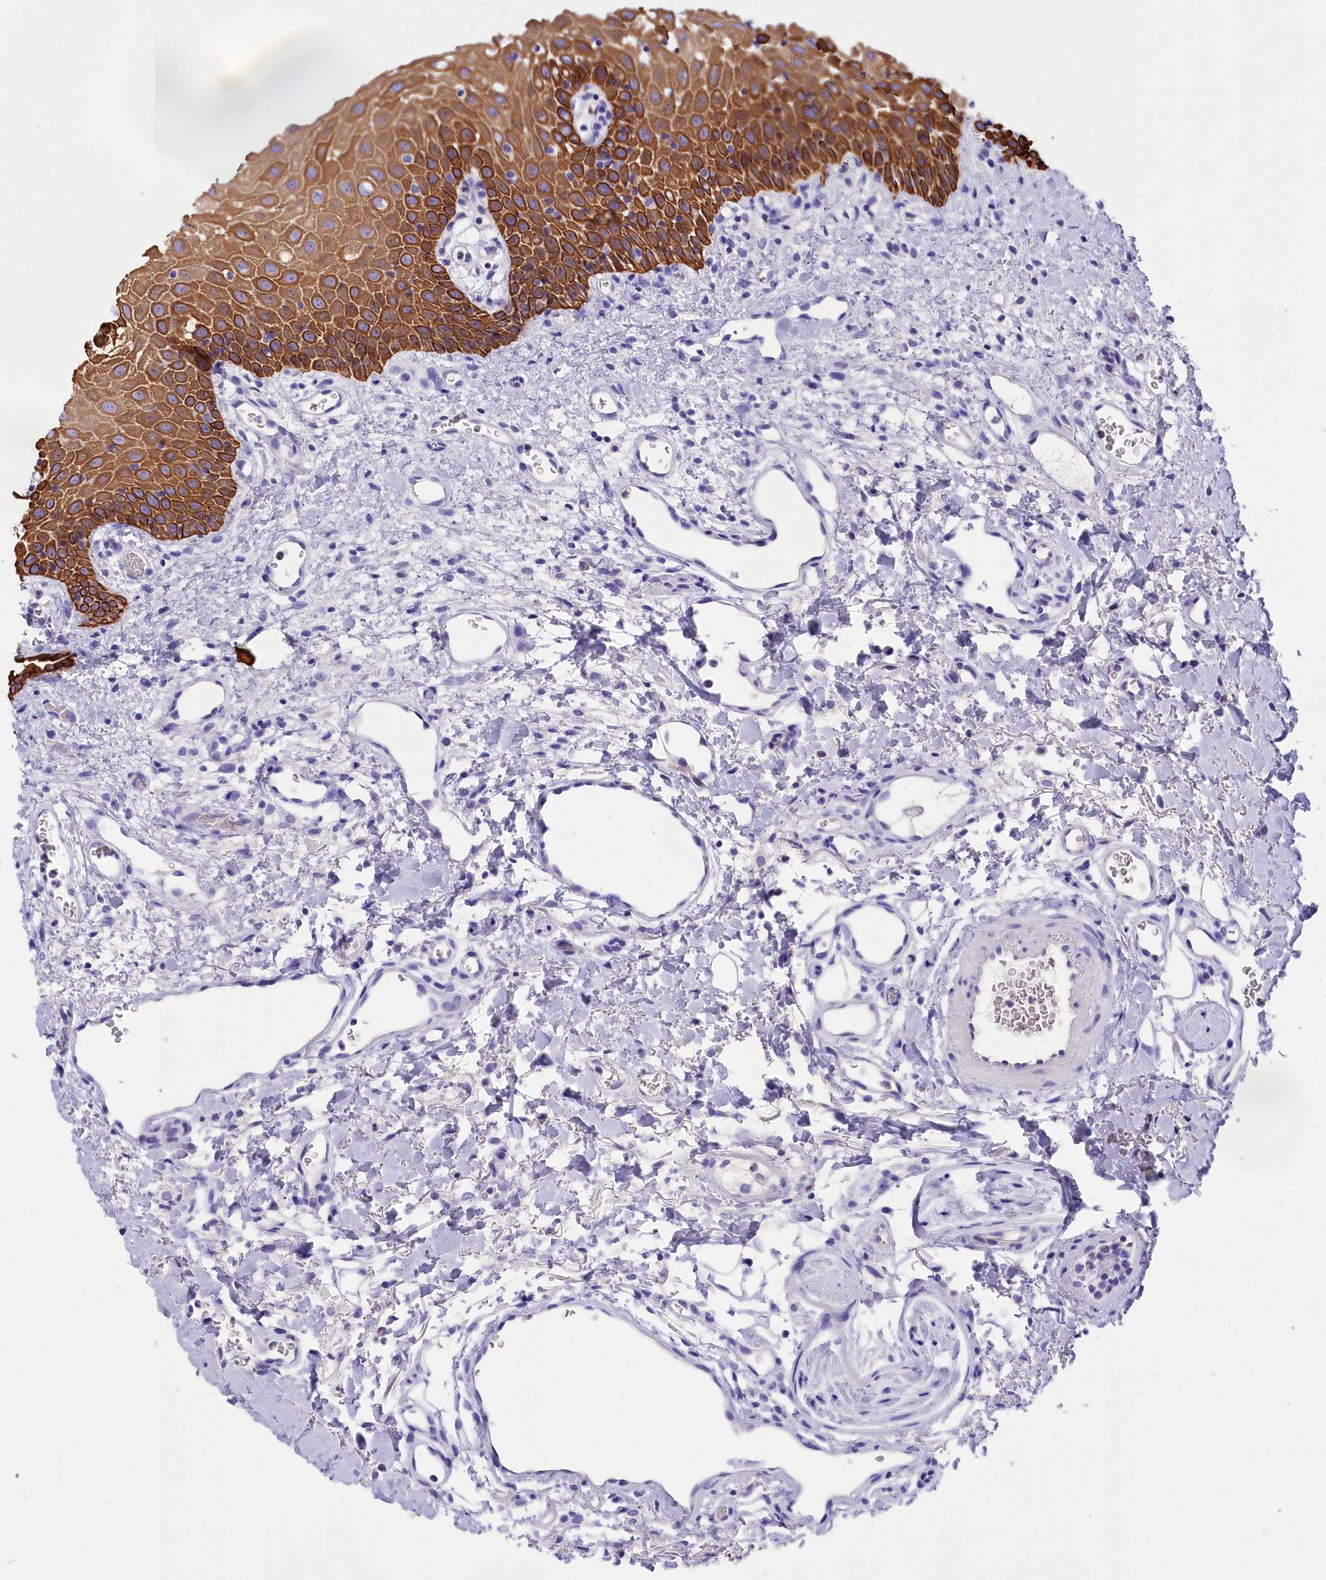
{"staining": {"intensity": "strong", "quantity": ">75%", "location": "cytoplasmic/membranous"}, "tissue": "oral mucosa", "cell_type": "Squamous epithelial cells", "image_type": "normal", "snomed": [{"axis": "morphology", "description": "Normal tissue, NOS"}, {"axis": "topography", "description": "Oral tissue"}], "caption": "About >75% of squamous epithelial cells in benign oral mucosa reveal strong cytoplasmic/membranous protein expression as visualized by brown immunohistochemical staining.", "gene": "SULT2A1", "patient": {"sex": "female", "age": 70}}